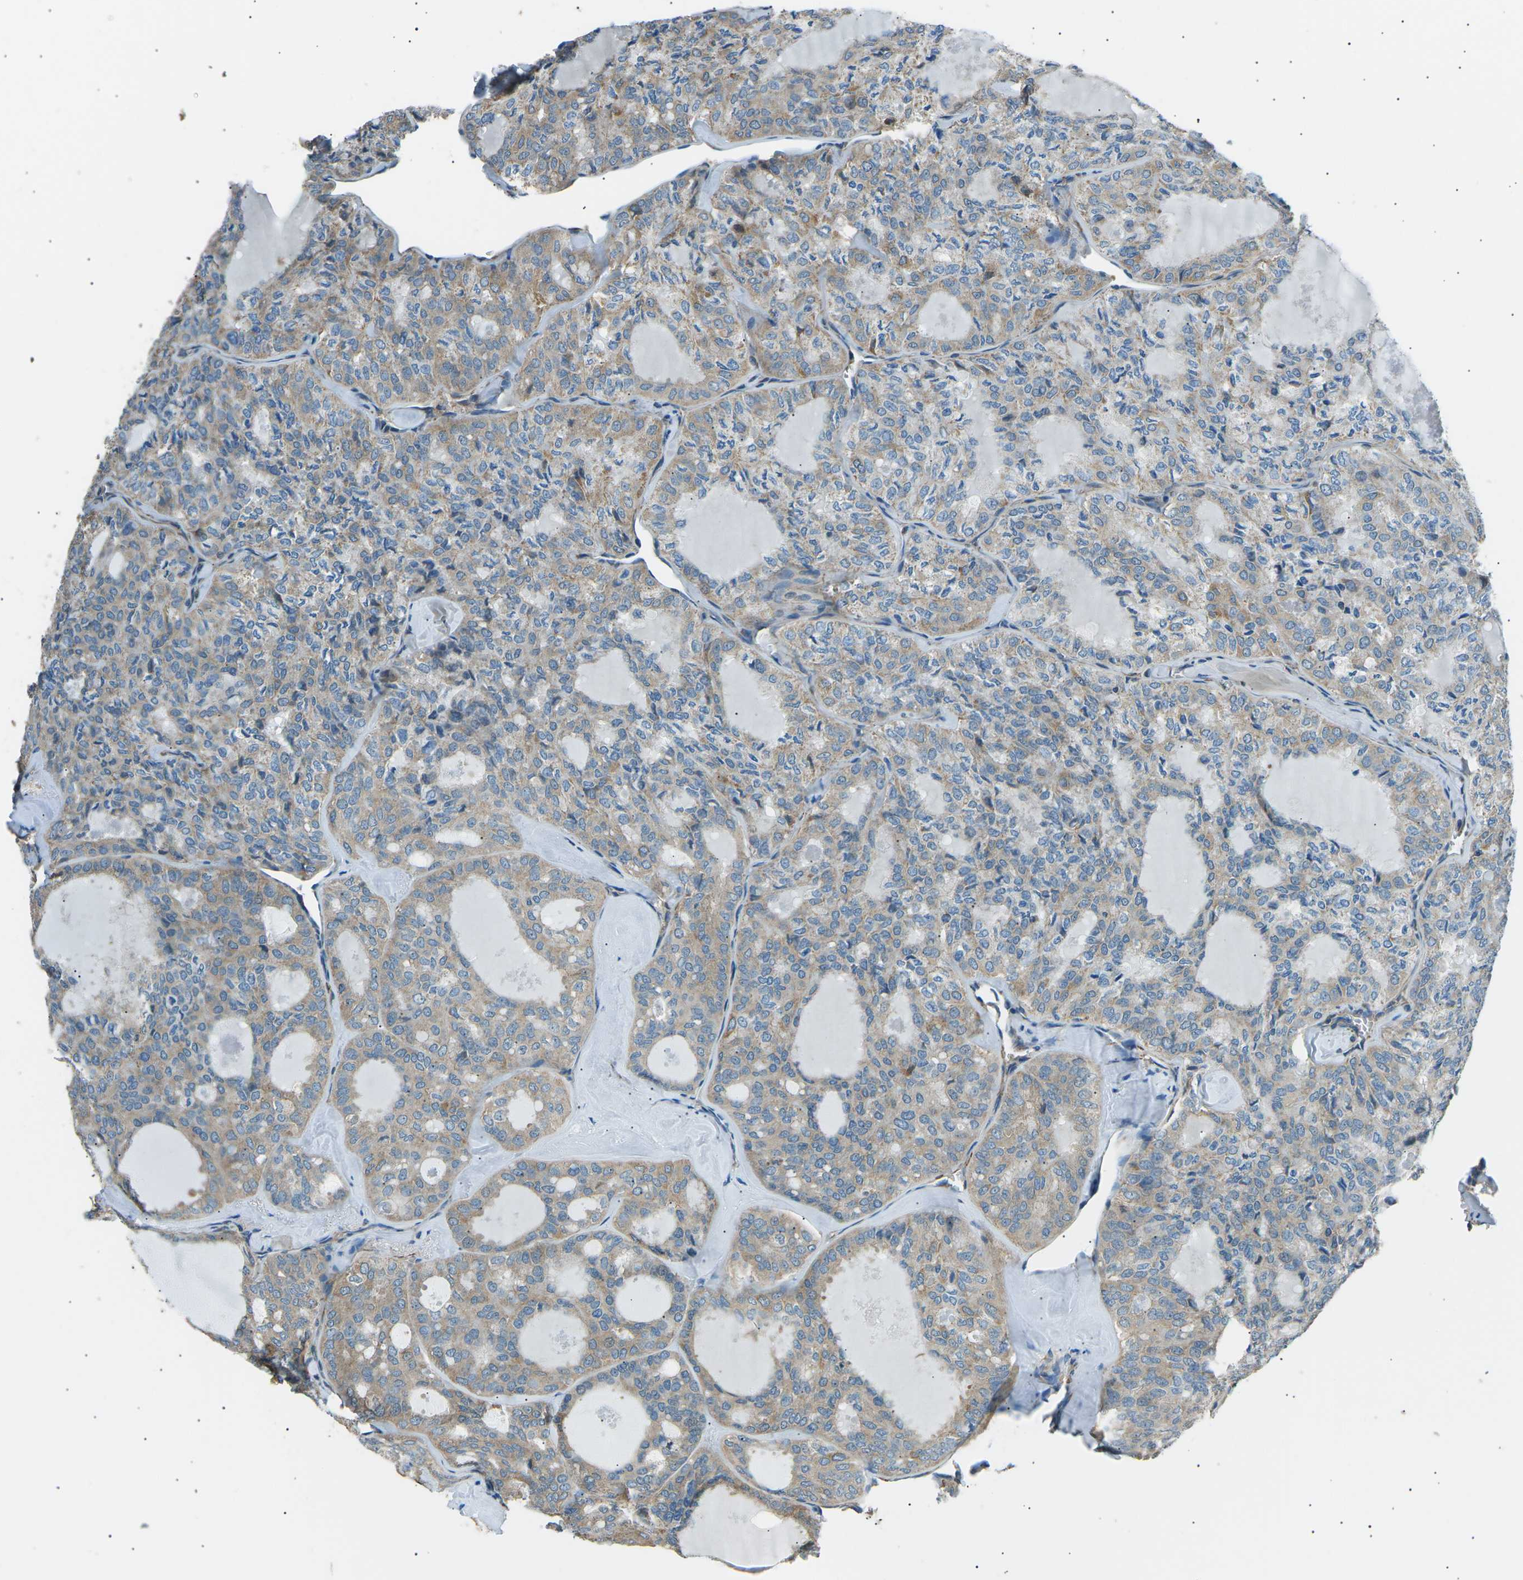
{"staining": {"intensity": "weak", "quantity": ">75%", "location": "cytoplasmic/membranous"}, "tissue": "thyroid cancer", "cell_type": "Tumor cells", "image_type": "cancer", "snomed": [{"axis": "morphology", "description": "Follicular adenoma carcinoma, NOS"}, {"axis": "topography", "description": "Thyroid gland"}], "caption": "A high-resolution histopathology image shows immunohistochemistry (IHC) staining of thyroid follicular adenoma carcinoma, which exhibits weak cytoplasmic/membranous staining in approximately >75% of tumor cells.", "gene": "SLK", "patient": {"sex": "male", "age": 75}}